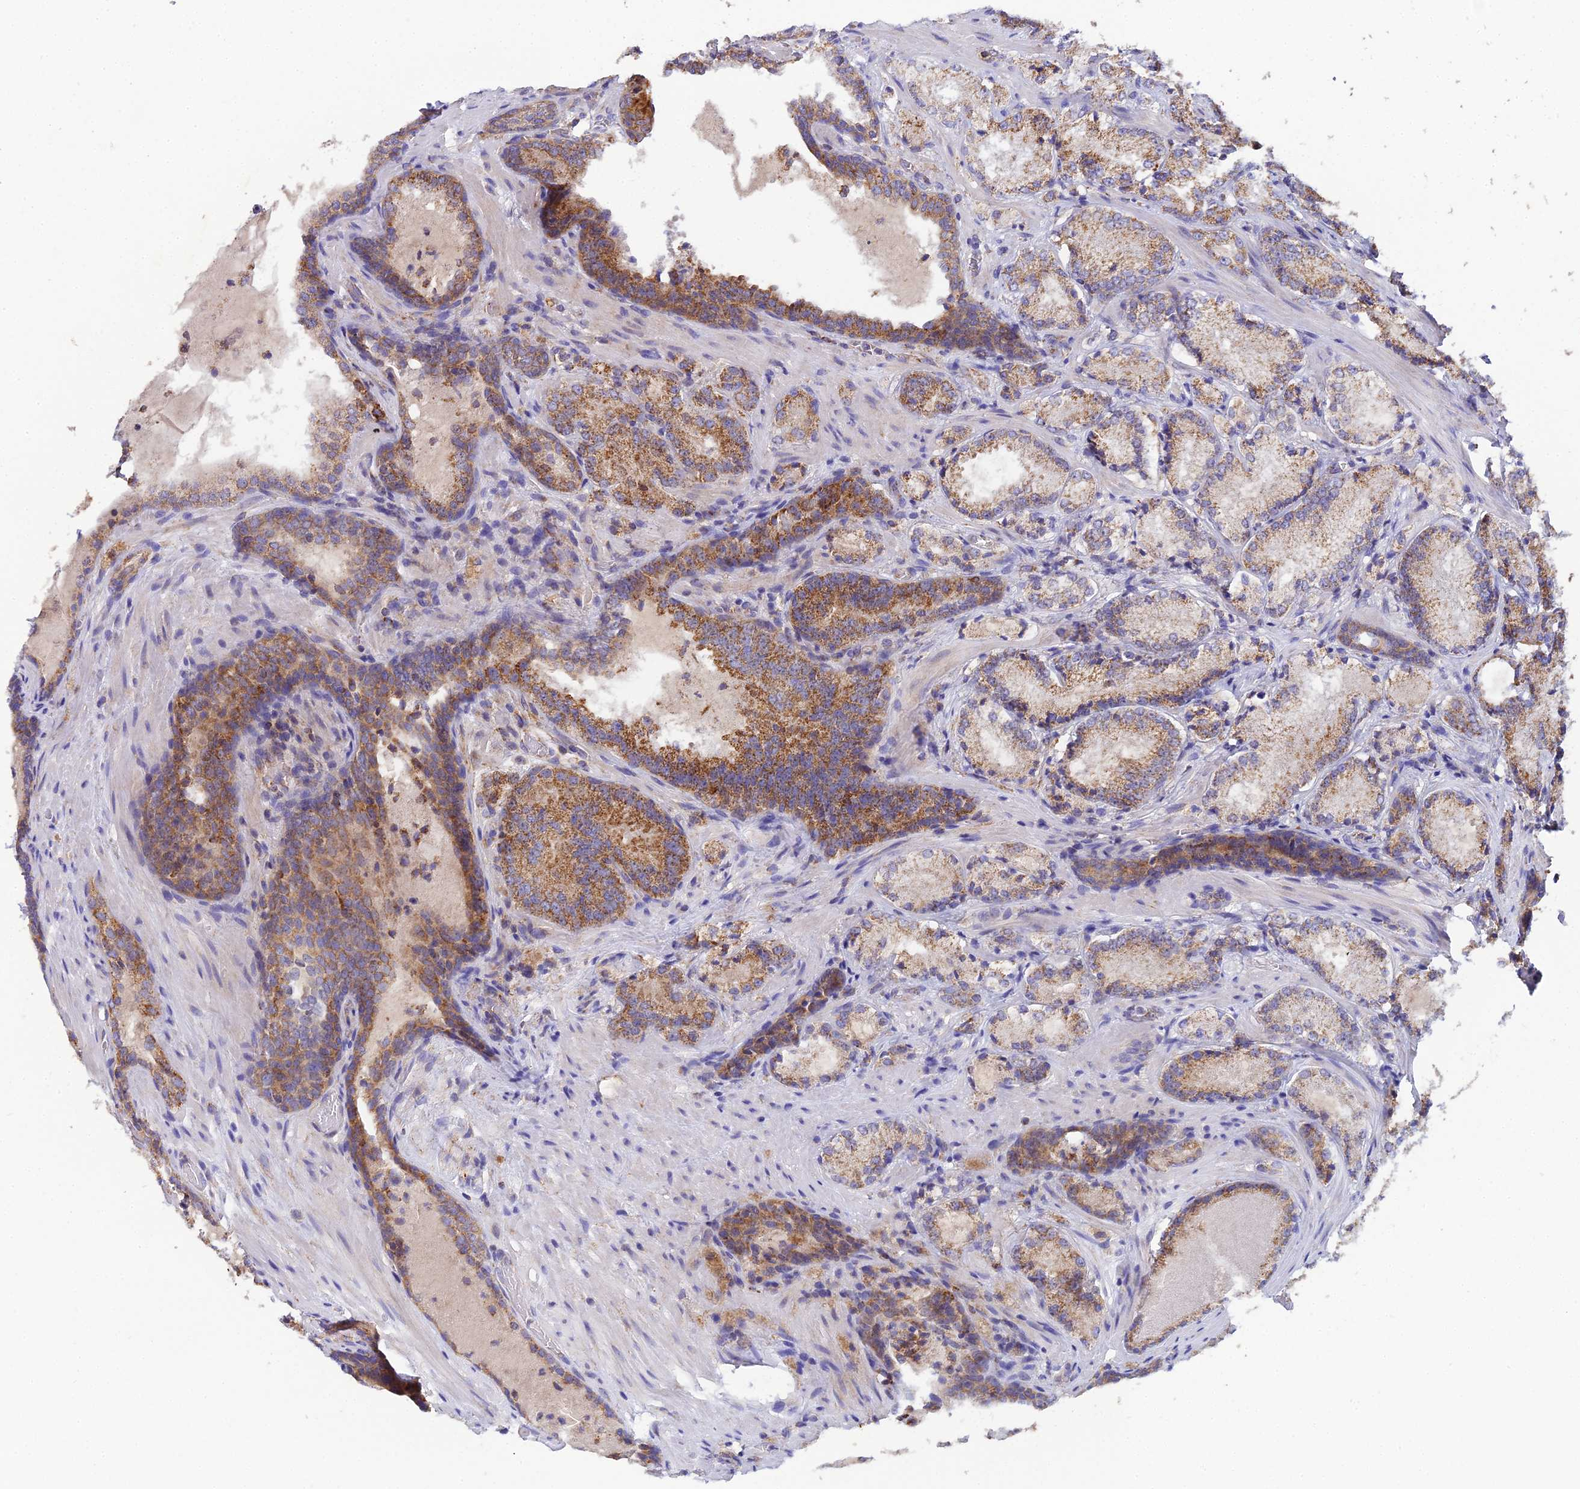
{"staining": {"intensity": "moderate", "quantity": ">75%", "location": "cytoplasmic/membranous"}, "tissue": "prostate cancer", "cell_type": "Tumor cells", "image_type": "cancer", "snomed": [{"axis": "morphology", "description": "Adenocarcinoma, Low grade"}, {"axis": "topography", "description": "Prostate"}], "caption": "A brown stain highlights moderate cytoplasmic/membranous expression of a protein in human prostate adenocarcinoma (low-grade) tumor cells.", "gene": "NIPSNAP3A", "patient": {"sex": "male", "age": 74}}